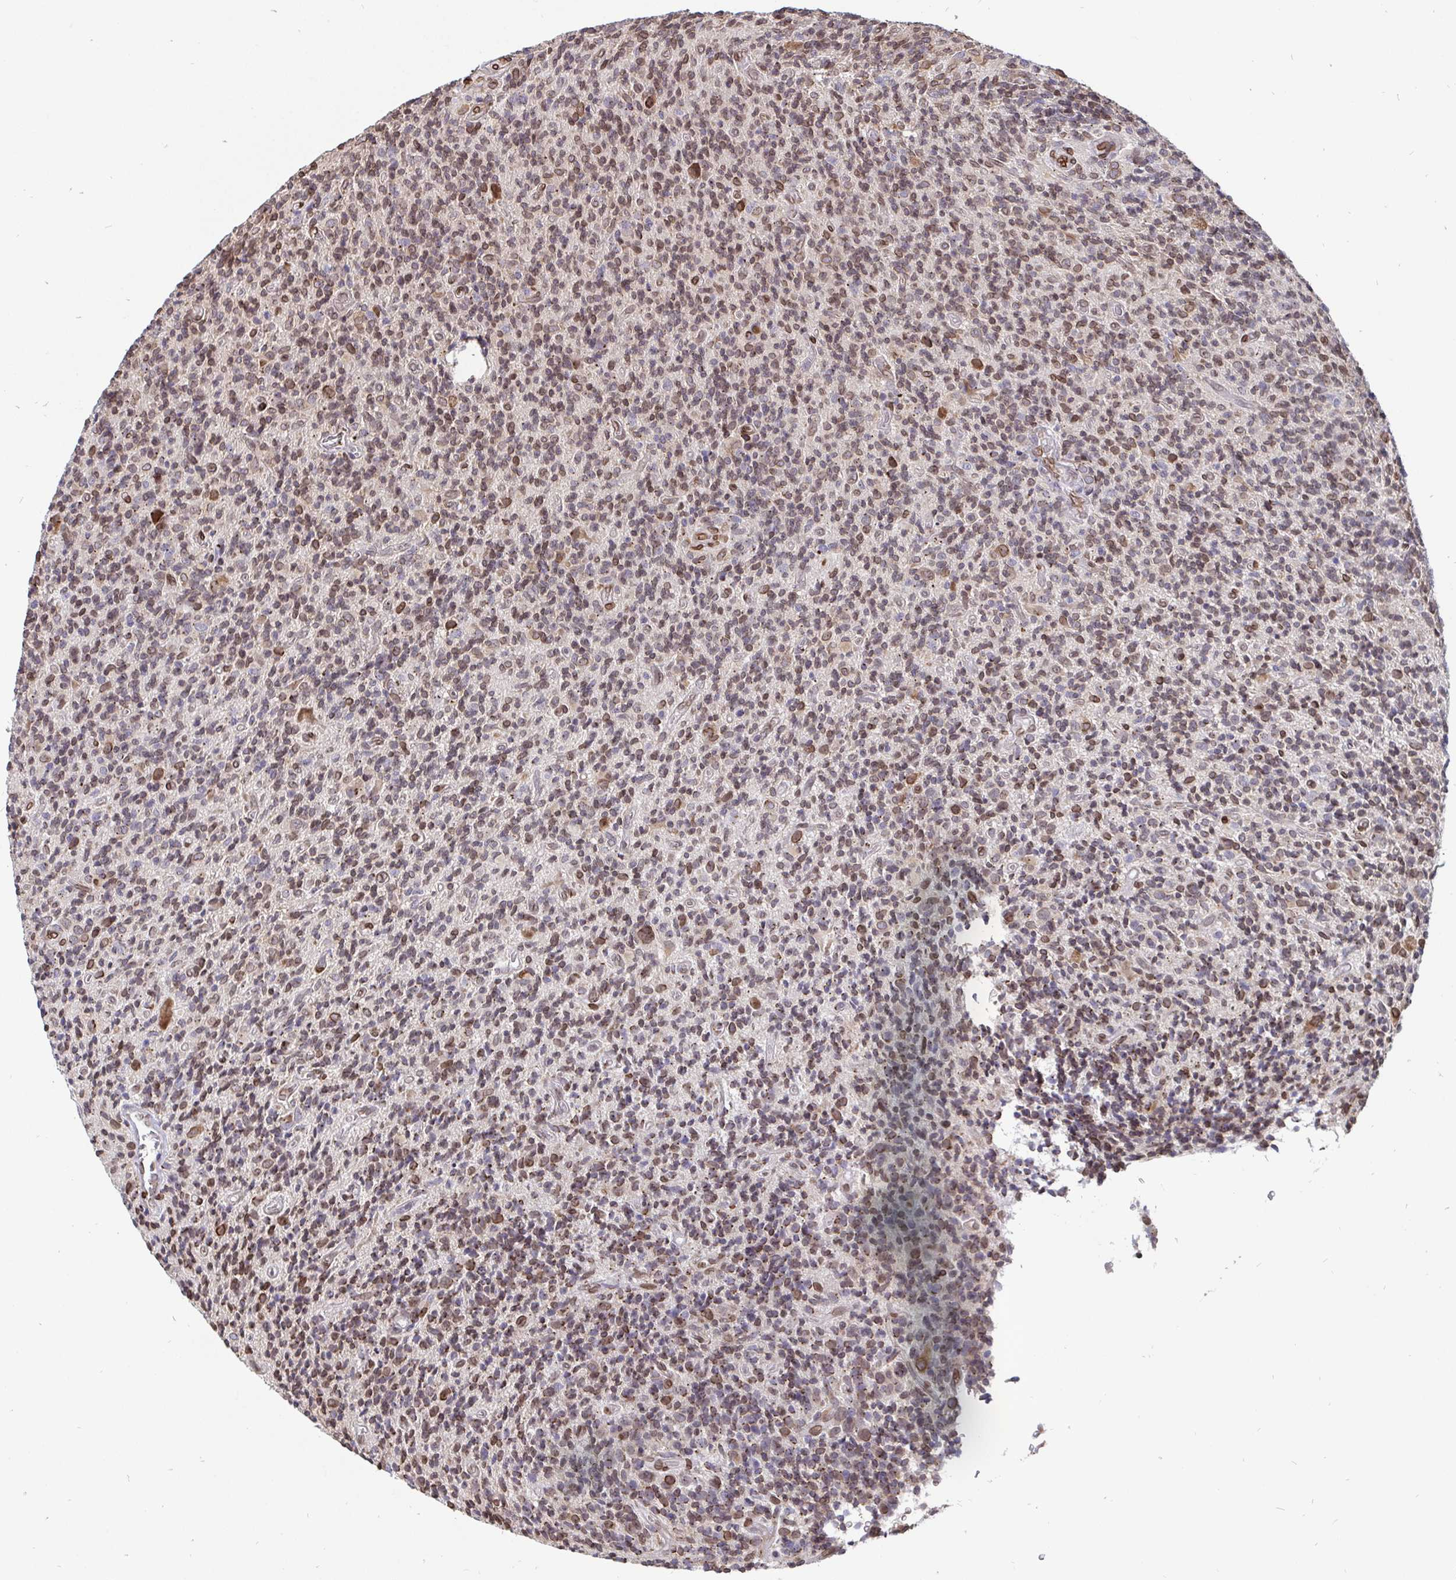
{"staining": {"intensity": "weak", "quantity": "25%-75%", "location": "nuclear"}, "tissue": "glioma", "cell_type": "Tumor cells", "image_type": "cancer", "snomed": [{"axis": "morphology", "description": "Glioma, malignant, High grade"}, {"axis": "topography", "description": "Brain"}], "caption": "Immunohistochemical staining of glioma reveals low levels of weak nuclear expression in about 25%-75% of tumor cells.", "gene": "EMD", "patient": {"sex": "male", "age": 76}}